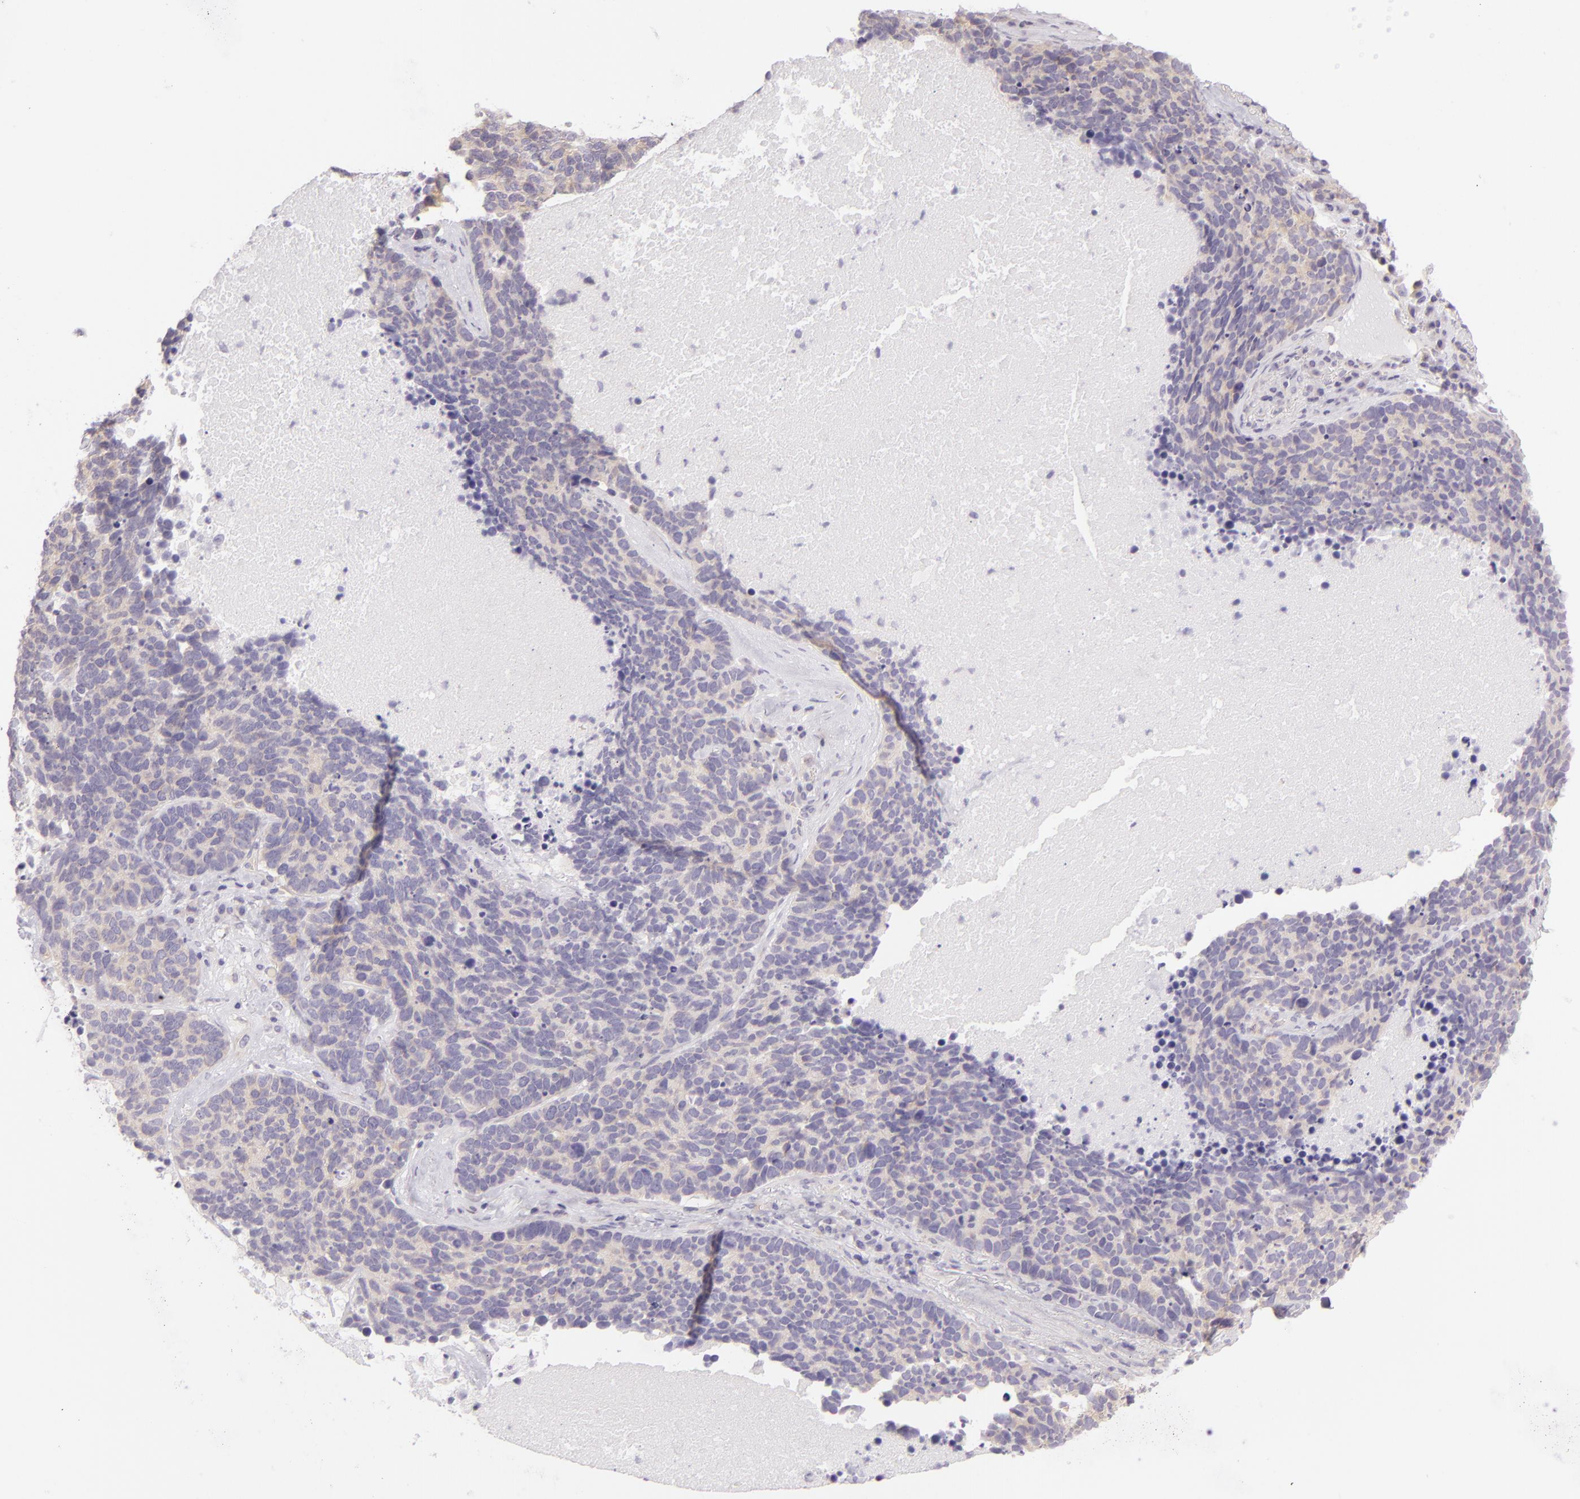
{"staining": {"intensity": "negative", "quantity": "none", "location": "none"}, "tissue": "lung cancer", "cell_type": "Tumor cells", "image_type": "cancer", "snomed": [{"axis": "morphology", "description": "Neoplasm, malignant, NOS"}, {"axis": "topography", "description": "Lung"}], "caption": "High magnification brightfield microscopy of lung neoplasm (malignant) stained with DAB (brown) and counterstained with hematoxylin (blue): tumor cells show no significant expression.", "gene": "ZC3H7B", "patient": {"sex": "female", "age": 75}}